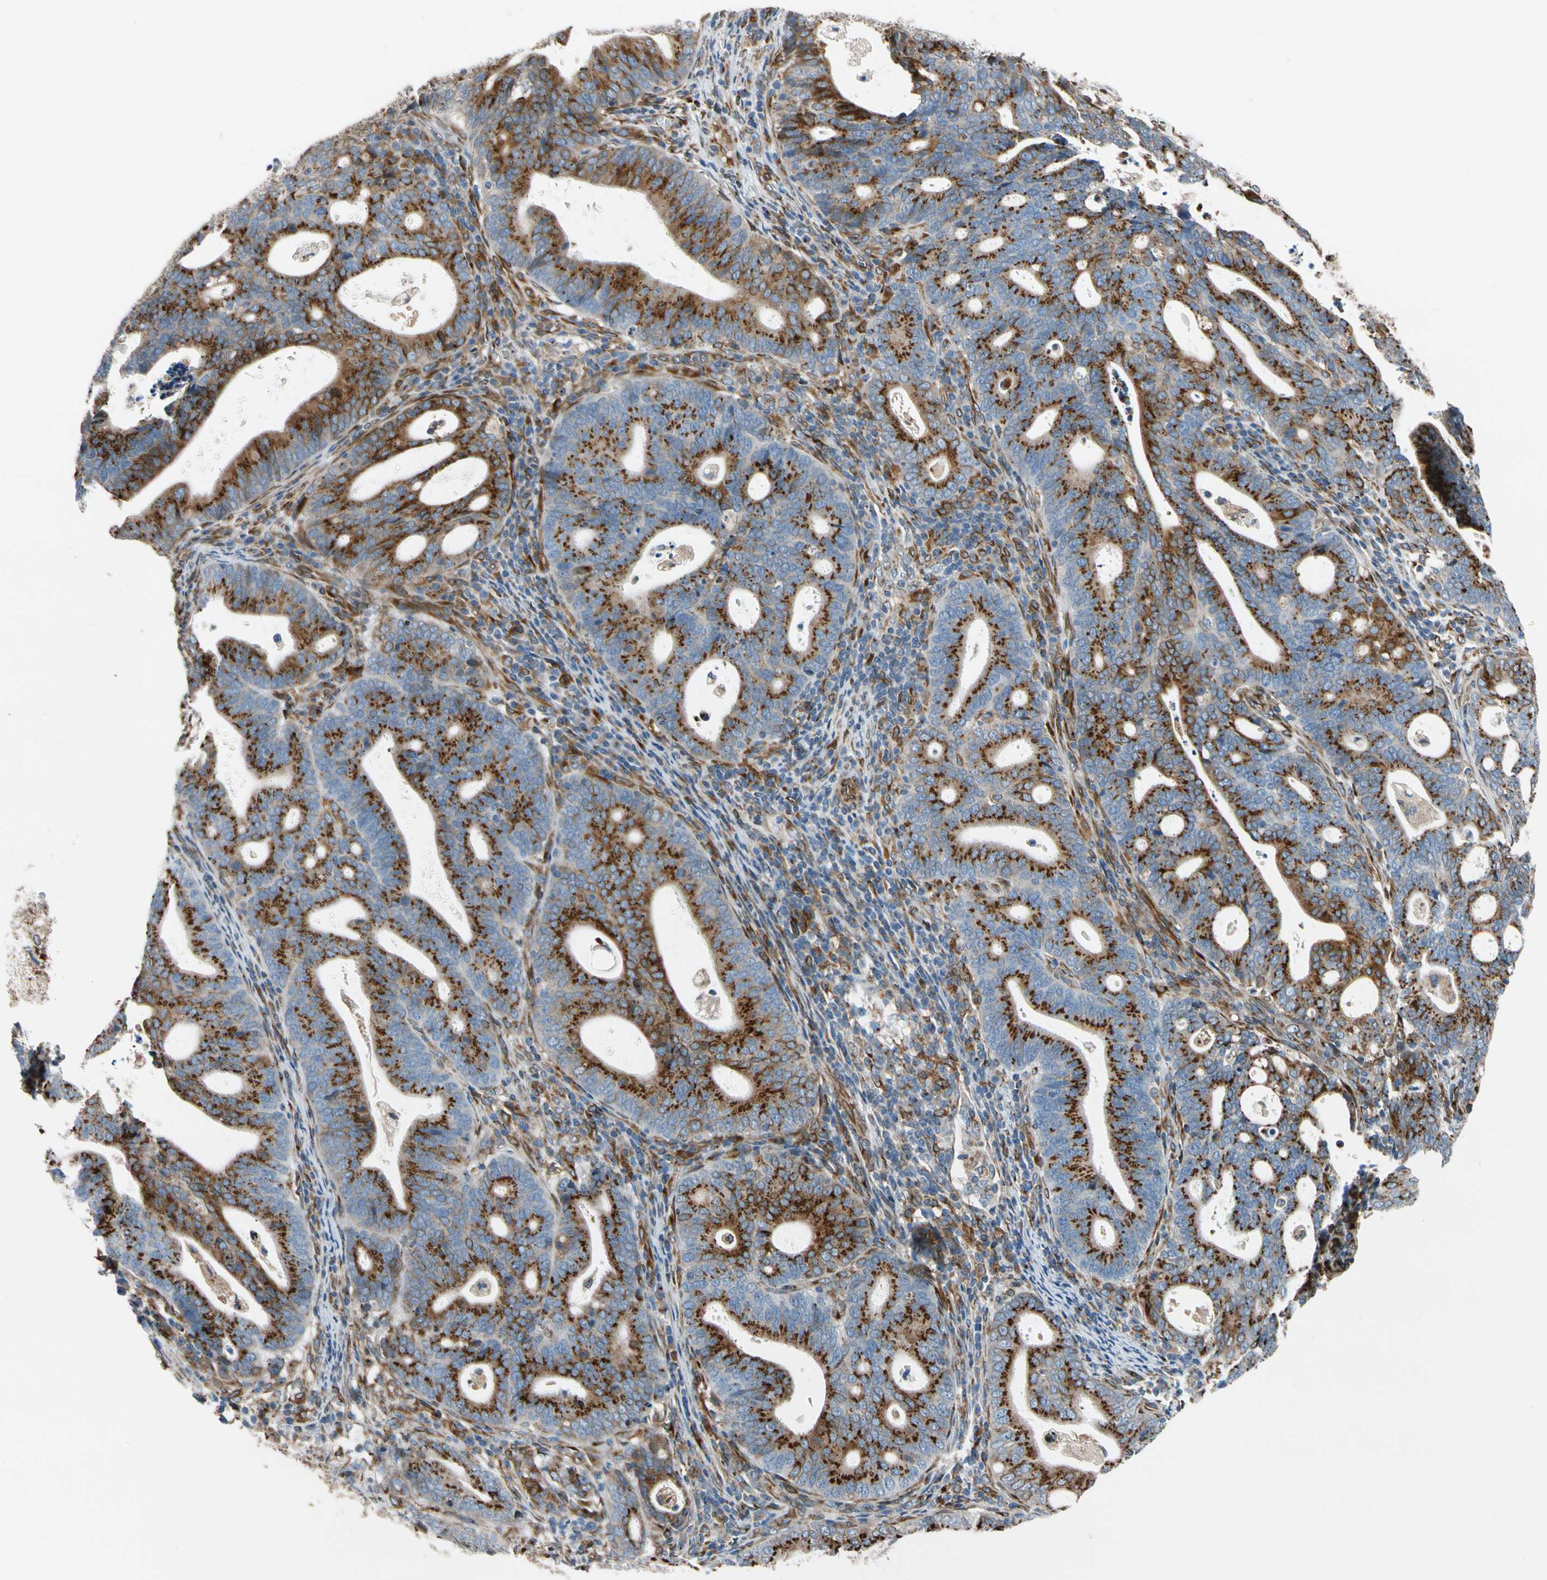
{"staining": {"intensity": "strong", "quantity": ">75%", "location": "cytoplasmic/membranous"}, "tissue": "endometrial cancer", "cell_type": "Tumor cells", "image_type": "cancer", "snomed": [{"axis": "morphology", "description": "Adenocarcinoma, NOS"}, {"axis": "topography", "description": "Uterus"}], "caption": "Human adenocarcinoma (endometrial) stained with a brown dye displays strong cytoplasmic/membranous positive expression in approximately >75% of tumor cells.", "gene": "NUCB1", "patient": {"sex": "female", "age": 83}}